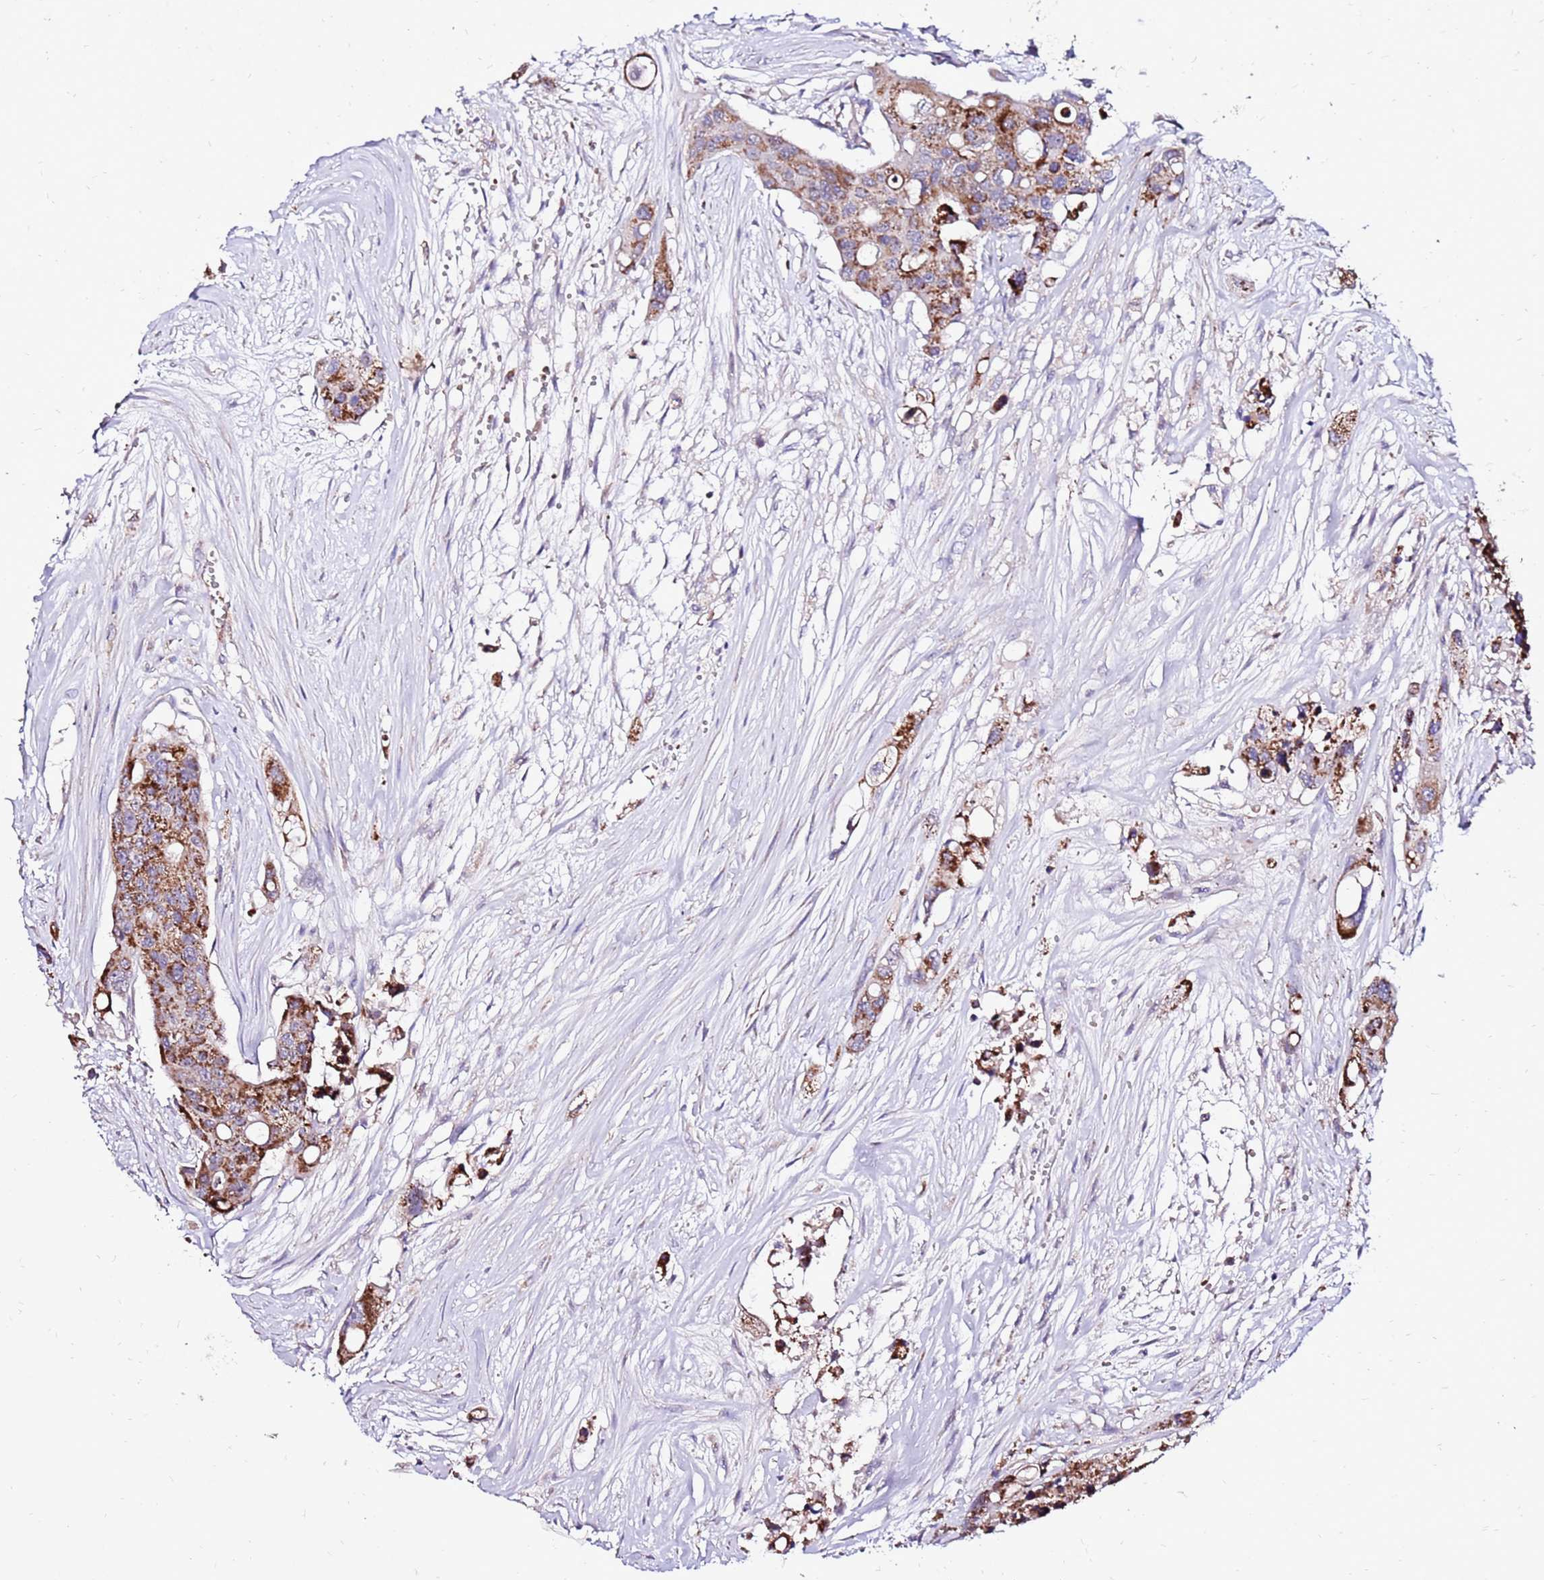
{"staining": {"intensity": "moderate", "quantity": ">75%", "location": "cytoplasmic/membranous"}, "tissue": "colorectal cancer", "cell_type": "Tumor cells", "image_type": "cancer", "snomed": [{"axis": "morphology", "description": "Adenocarcinoma, NOS"}, {"axis": "topography", "description": "Colon"}], "caption": "Colorectal cancer (adenocarcinoma) stained with DAB immunohistochemistry exhibits medium levels of moderate cytoplasmic/membranous staining in approximately >75% of tumor cells.", "gene": "SPSB3", "patient": {"sex": "male", "age": 77}}